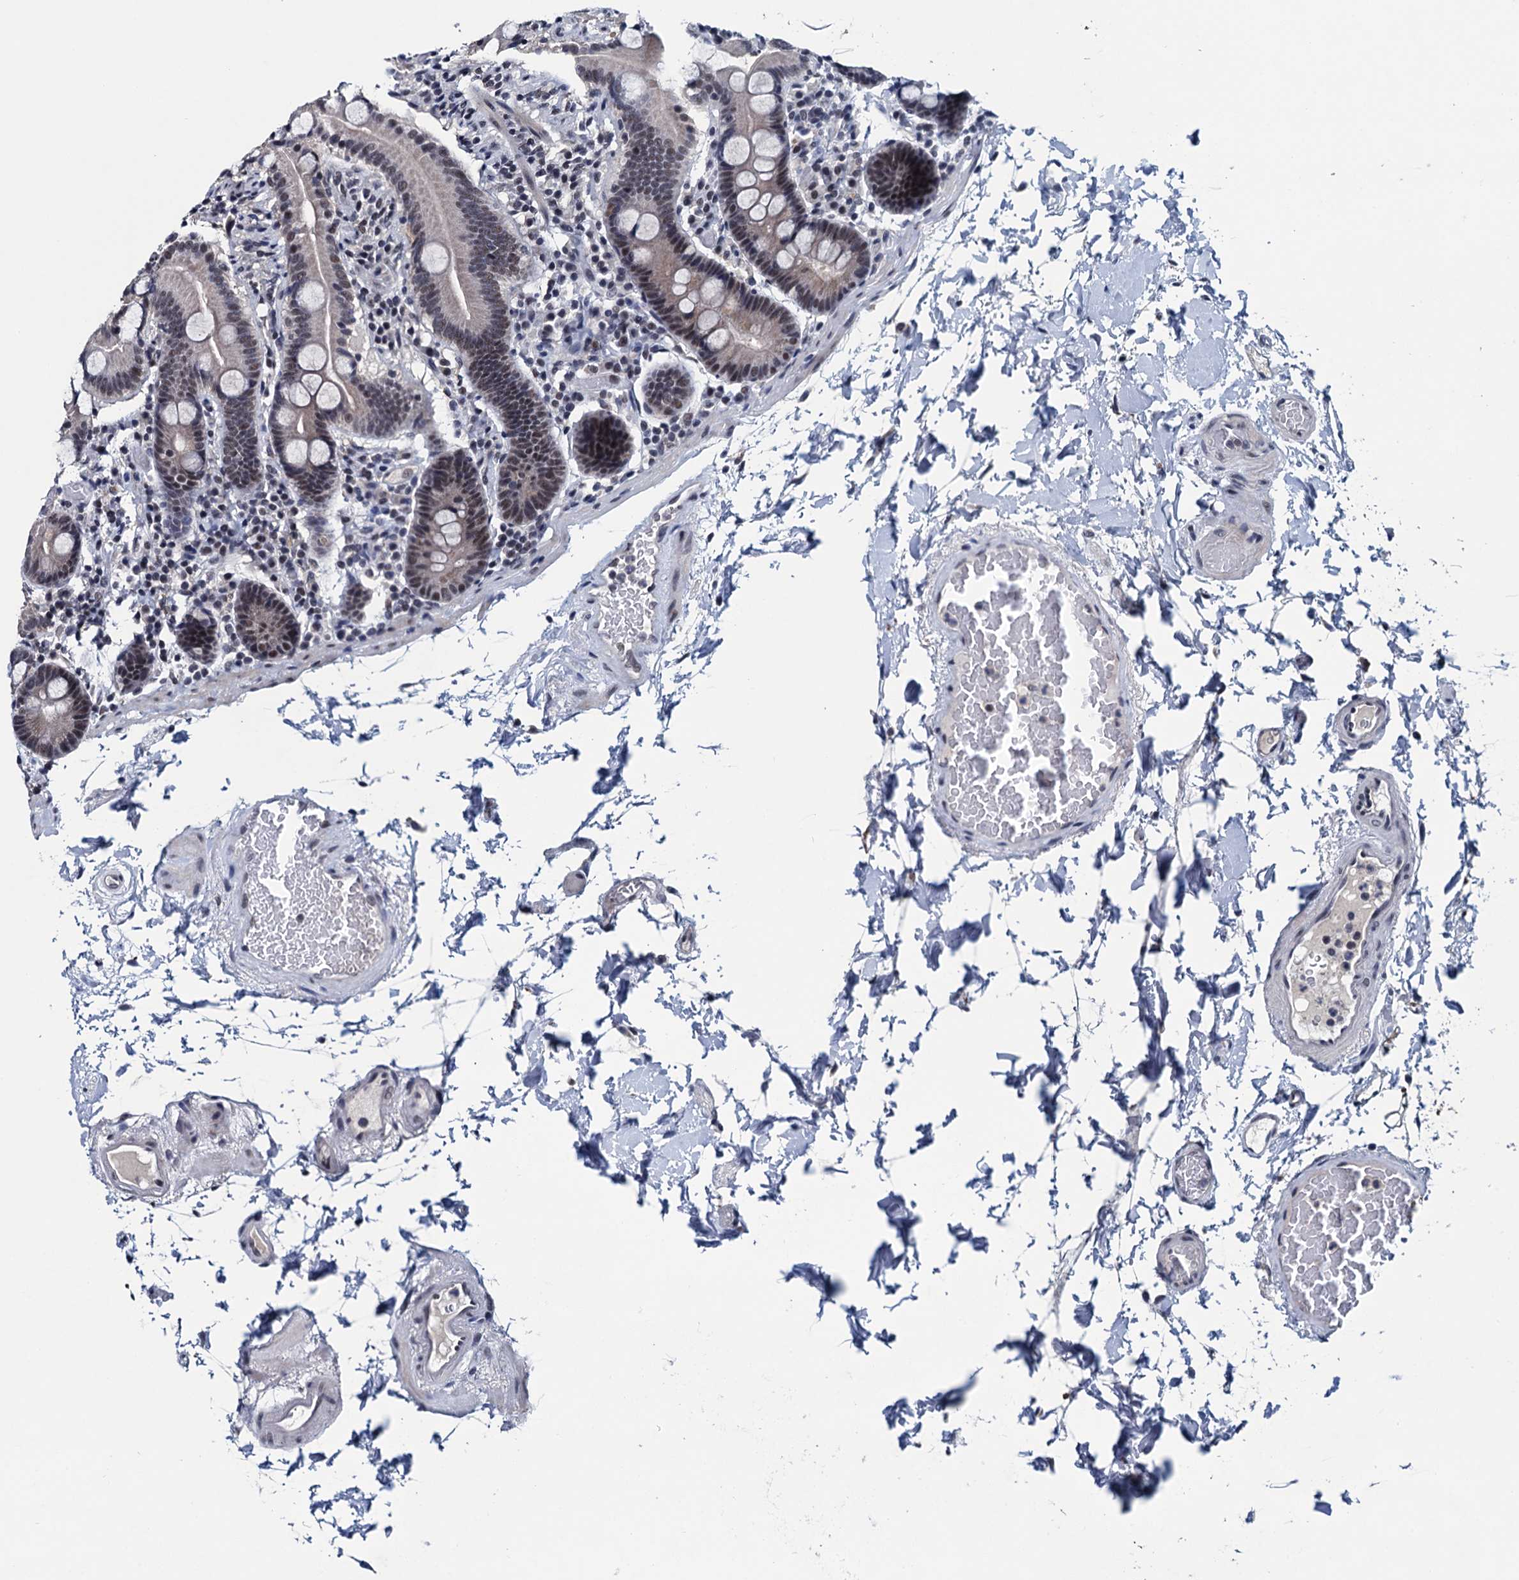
{"staining": {"intensity": "moderate", "quantity": "<25%", "location": "nuclear"}, "tissue": "duodenum", "cell_type": "Glandular cells", "image_type": "normal", "snomed": [{"axis": "morphology", "description": "Normal tissue, NOS"}, {"axis": "topography", "description": "Duodenum"}], "caption": "IHC staining of normal duodenum, which exhibits low levels of moderate nuclear positivity in approximately <25% of glandular cells indicating moderate nuclear protein staining. The staining was performed using DAB (brown) for protein detection and nuclei were counterstained in hematoxylin (blue).", "gene": "FNBP4", "patient": {"sex": "male", "age": 55}}